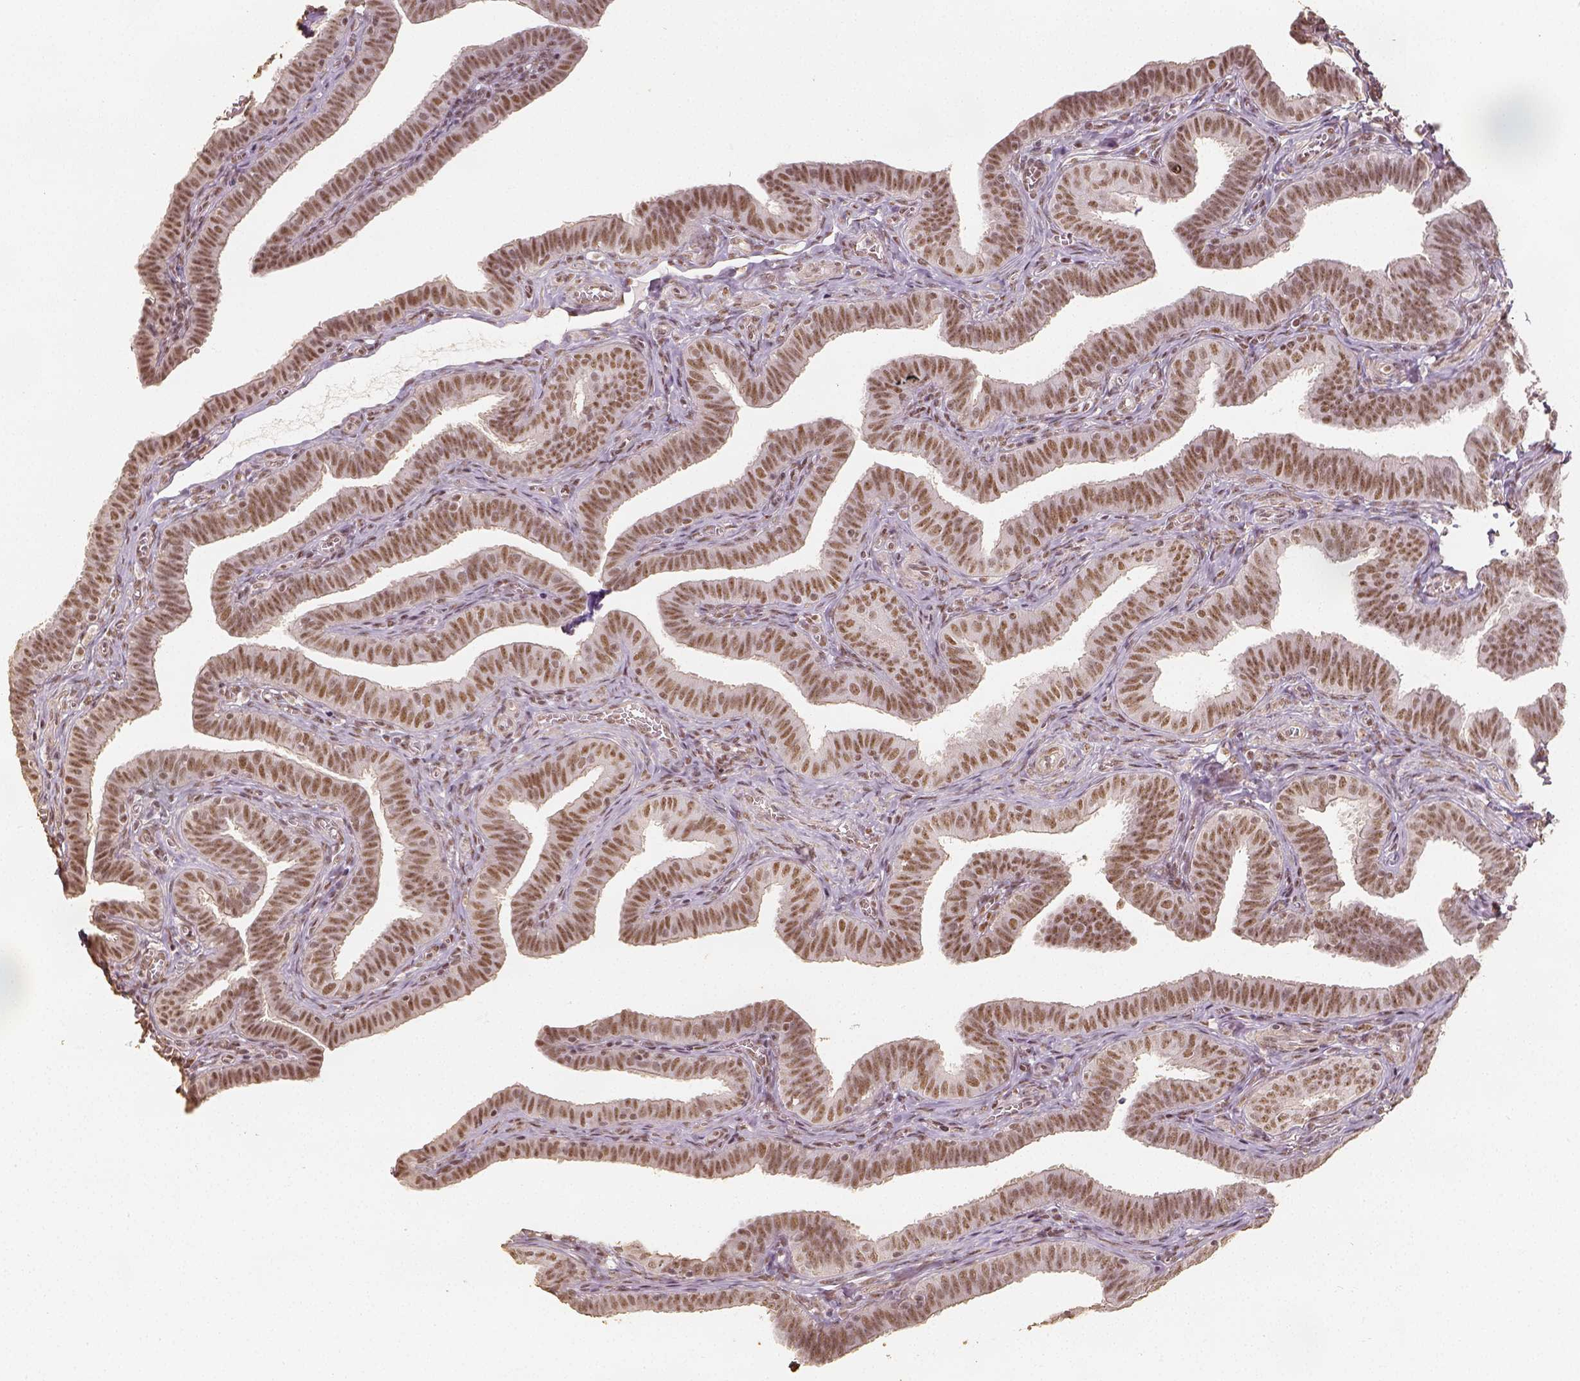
{"staining": {"intensity": "moderate", "quantity": ">75%", "location": "nuclear"}, "tissue": "fallopian tube", "cell_type": "Glandular cells", "image_type": "normal", "snomed": [{"axis": "morphology", "description": "Normal tissue, NOS"}, {"axis": "topography", "description": "Fallopian tube"}], "caption": "Fallopian tube stained with a brown dye displays moderate nuclear positive staining in about >75% of glandular cells.", "gene": "HDAC1", "patient": {"sex": "female", "age": 25}}